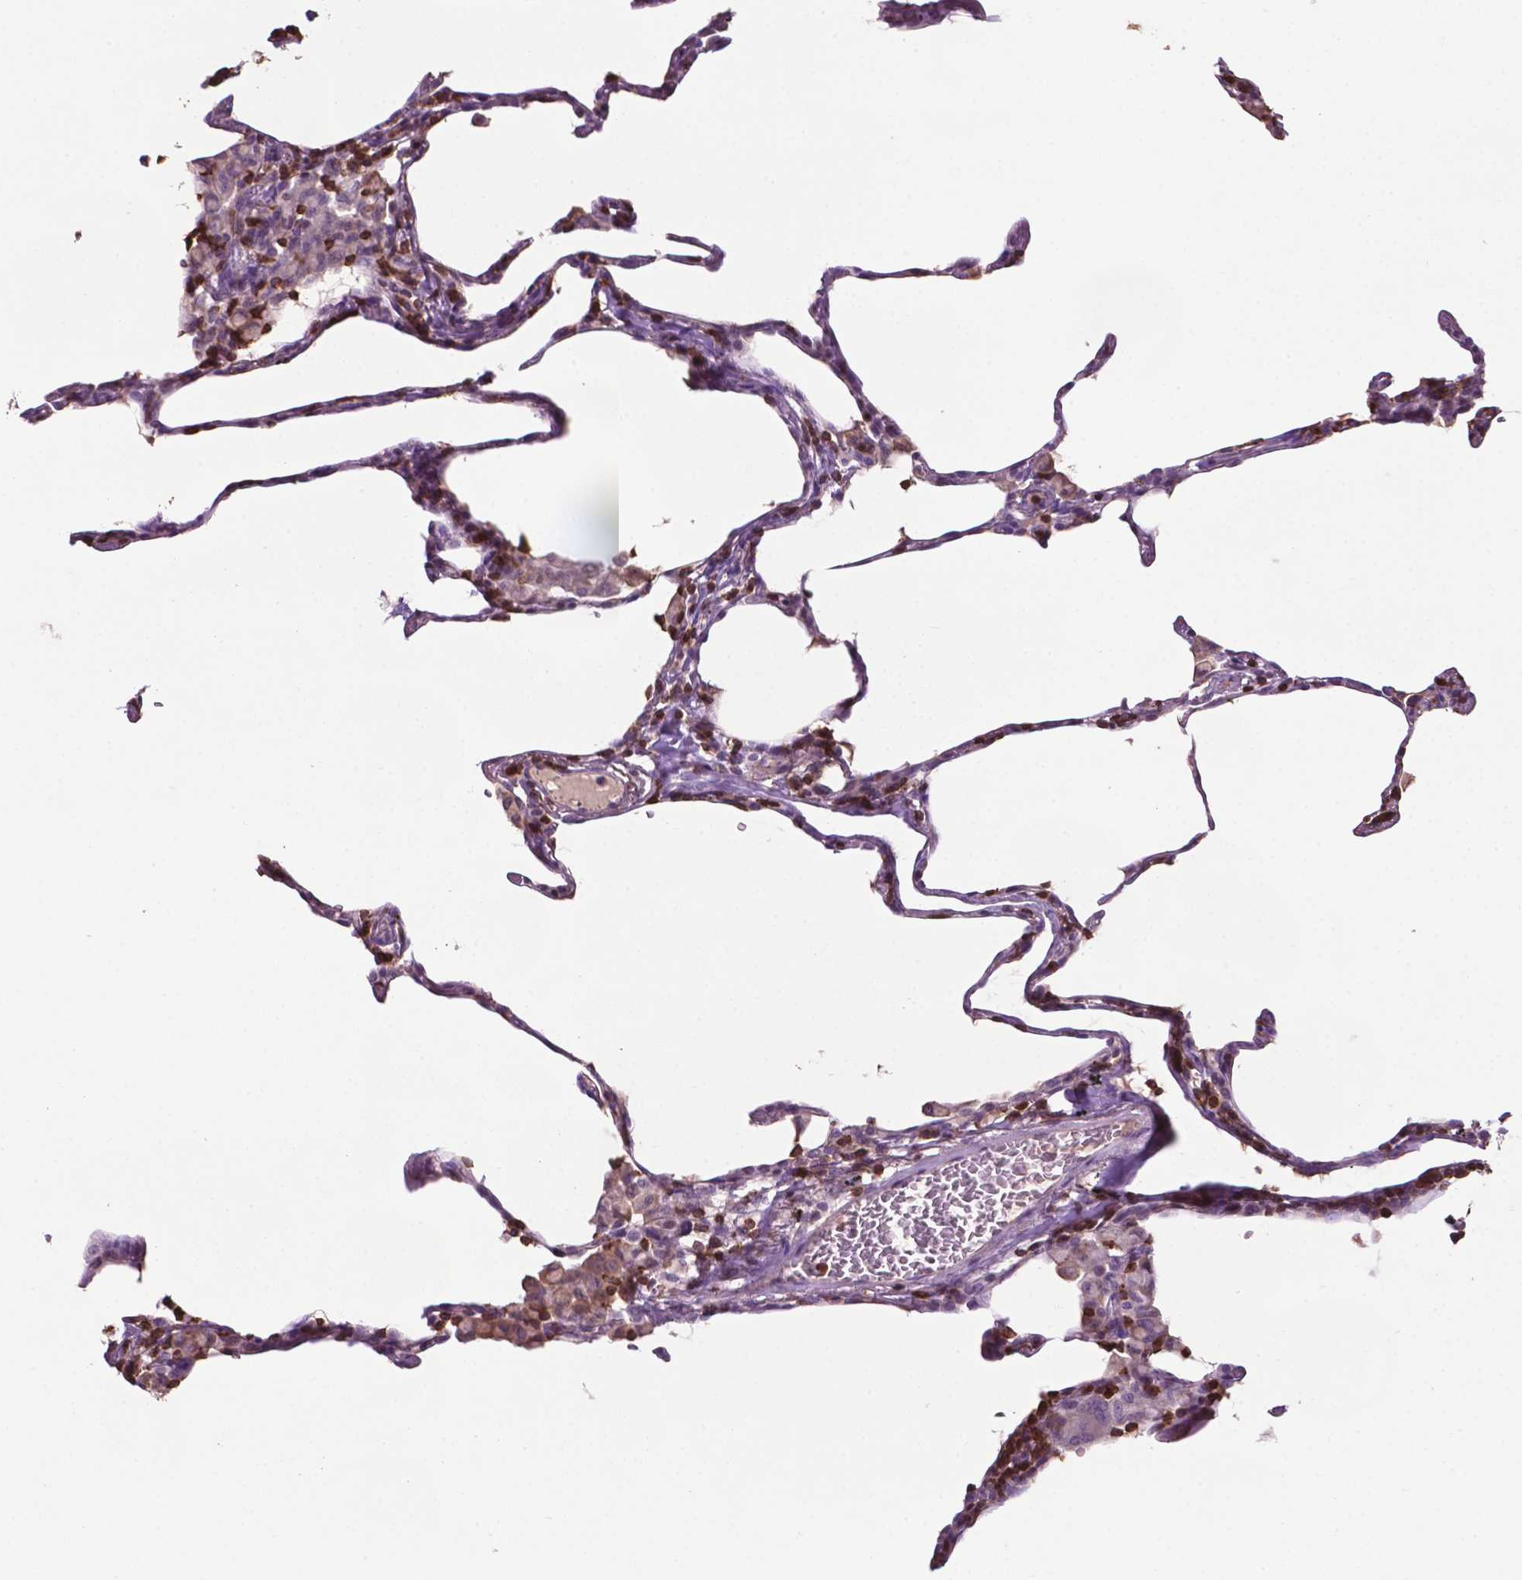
{"staining": {"intensity": "negative", "quantity": "none", "location": "none"}, "tissue": "lung", "cell_type": "Alveolar cells", "image_type": "normal", "snomed": [{"axis": "morphology", "description": "Normal tissue, NOS"}, {"axis": "topography", "description": "Lung"}], "caption": "Immunohistochemistry micrograph of benign human lung stained for a protein (brown), which shows no staining in alveolar cells. (DAB (3,3'-diaminobenzidine) immunohistochemistry with hematoxylin counter stain).", "gene": "TBC1D10C", "patient": {"sex": "female", "age": 57}}